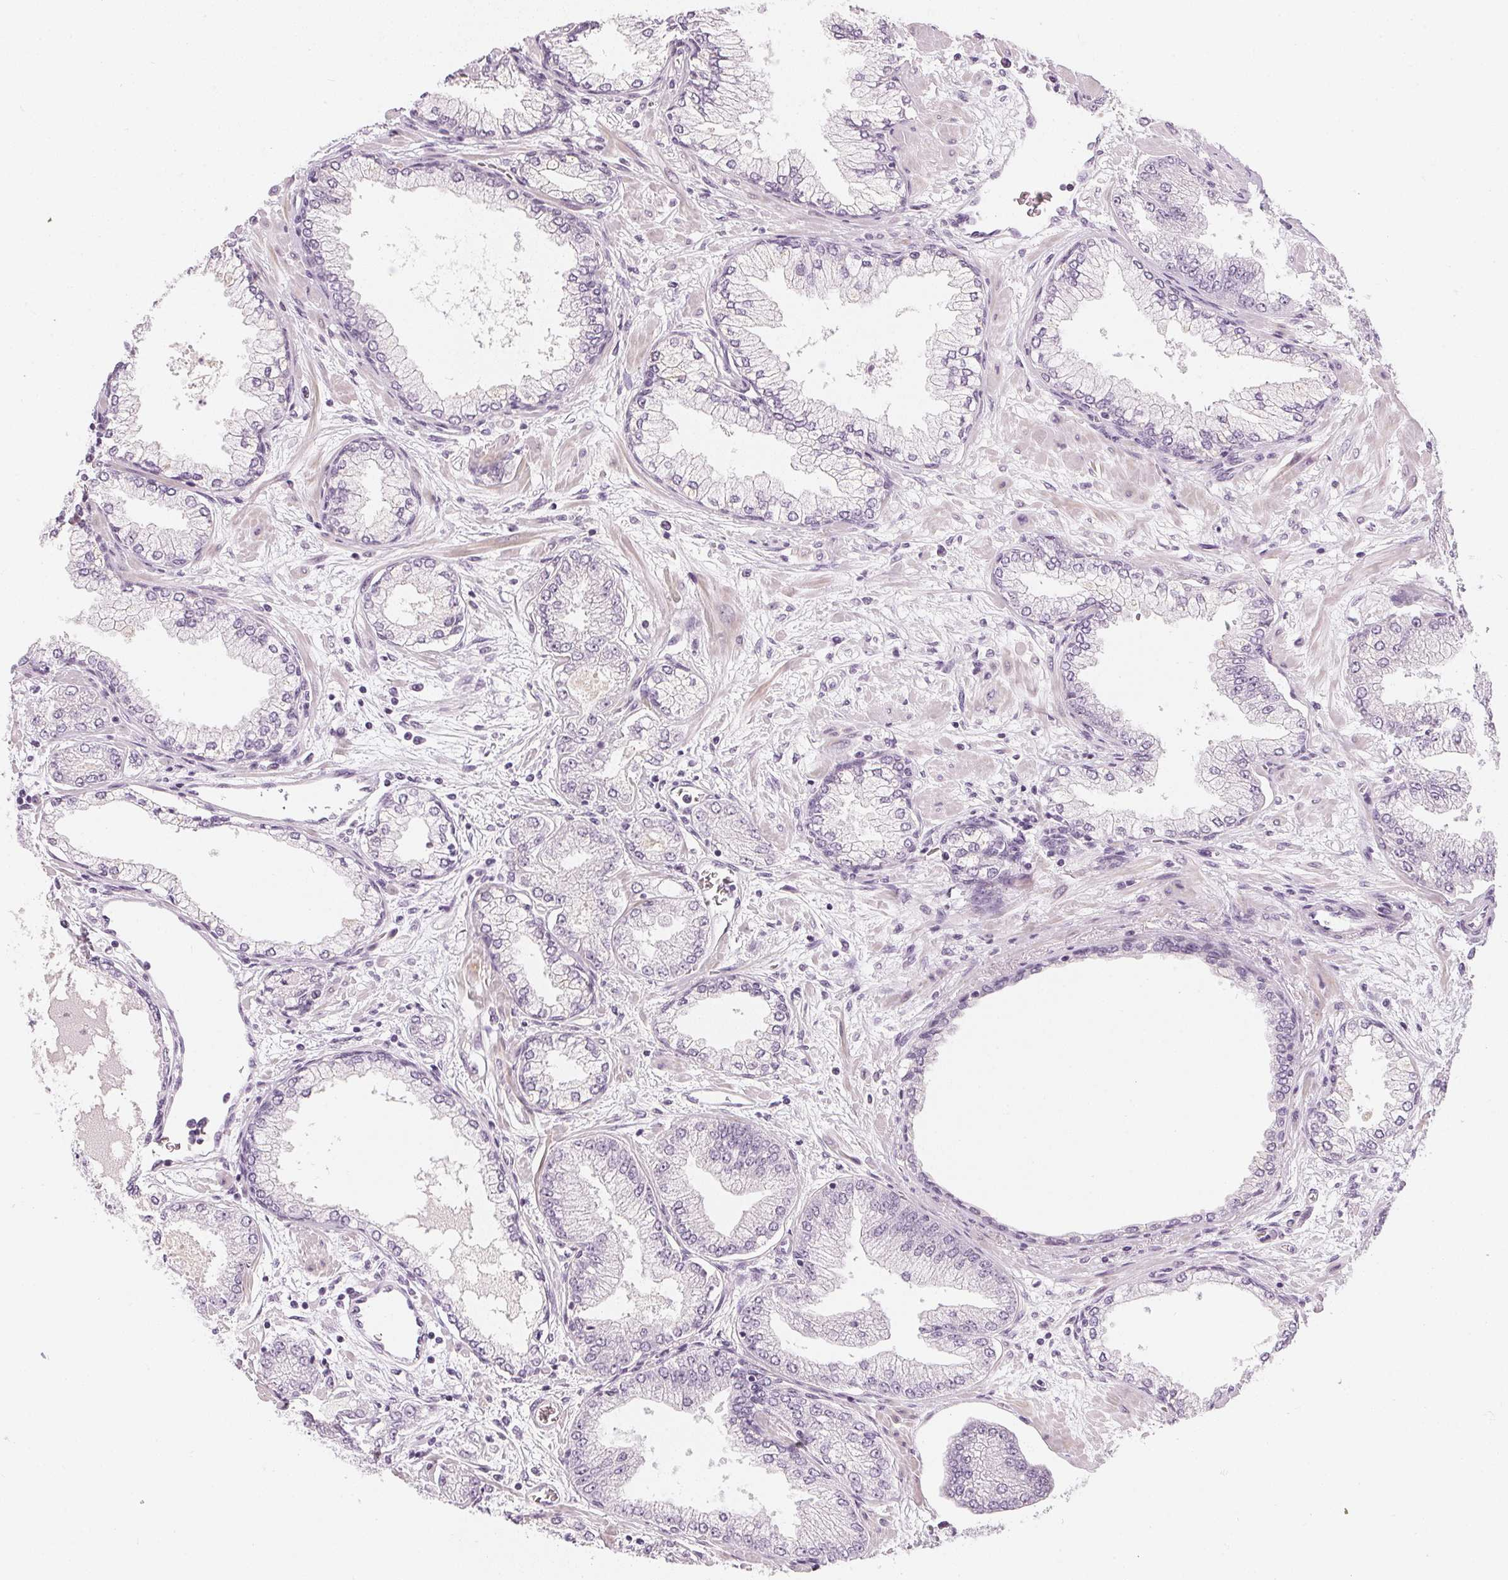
{"staining": {"intensity": "negative", "quantity": "none", "location": "none"}, "tissue": "prostate cancer", "cell_type": "Tumor cells", "image_type": "cancer", "snomed": [{"axis": "morphology", "description": "Adenocarcinoma, Low grade"}, {"axis": "topography", "description": "Prostate"}], "caption": "Tumor cells show no significant protein positivity in prostate low-grade adenocarcinoma.", "gene": "CHST4", "patient": {"sex": "male", "age": 55}}